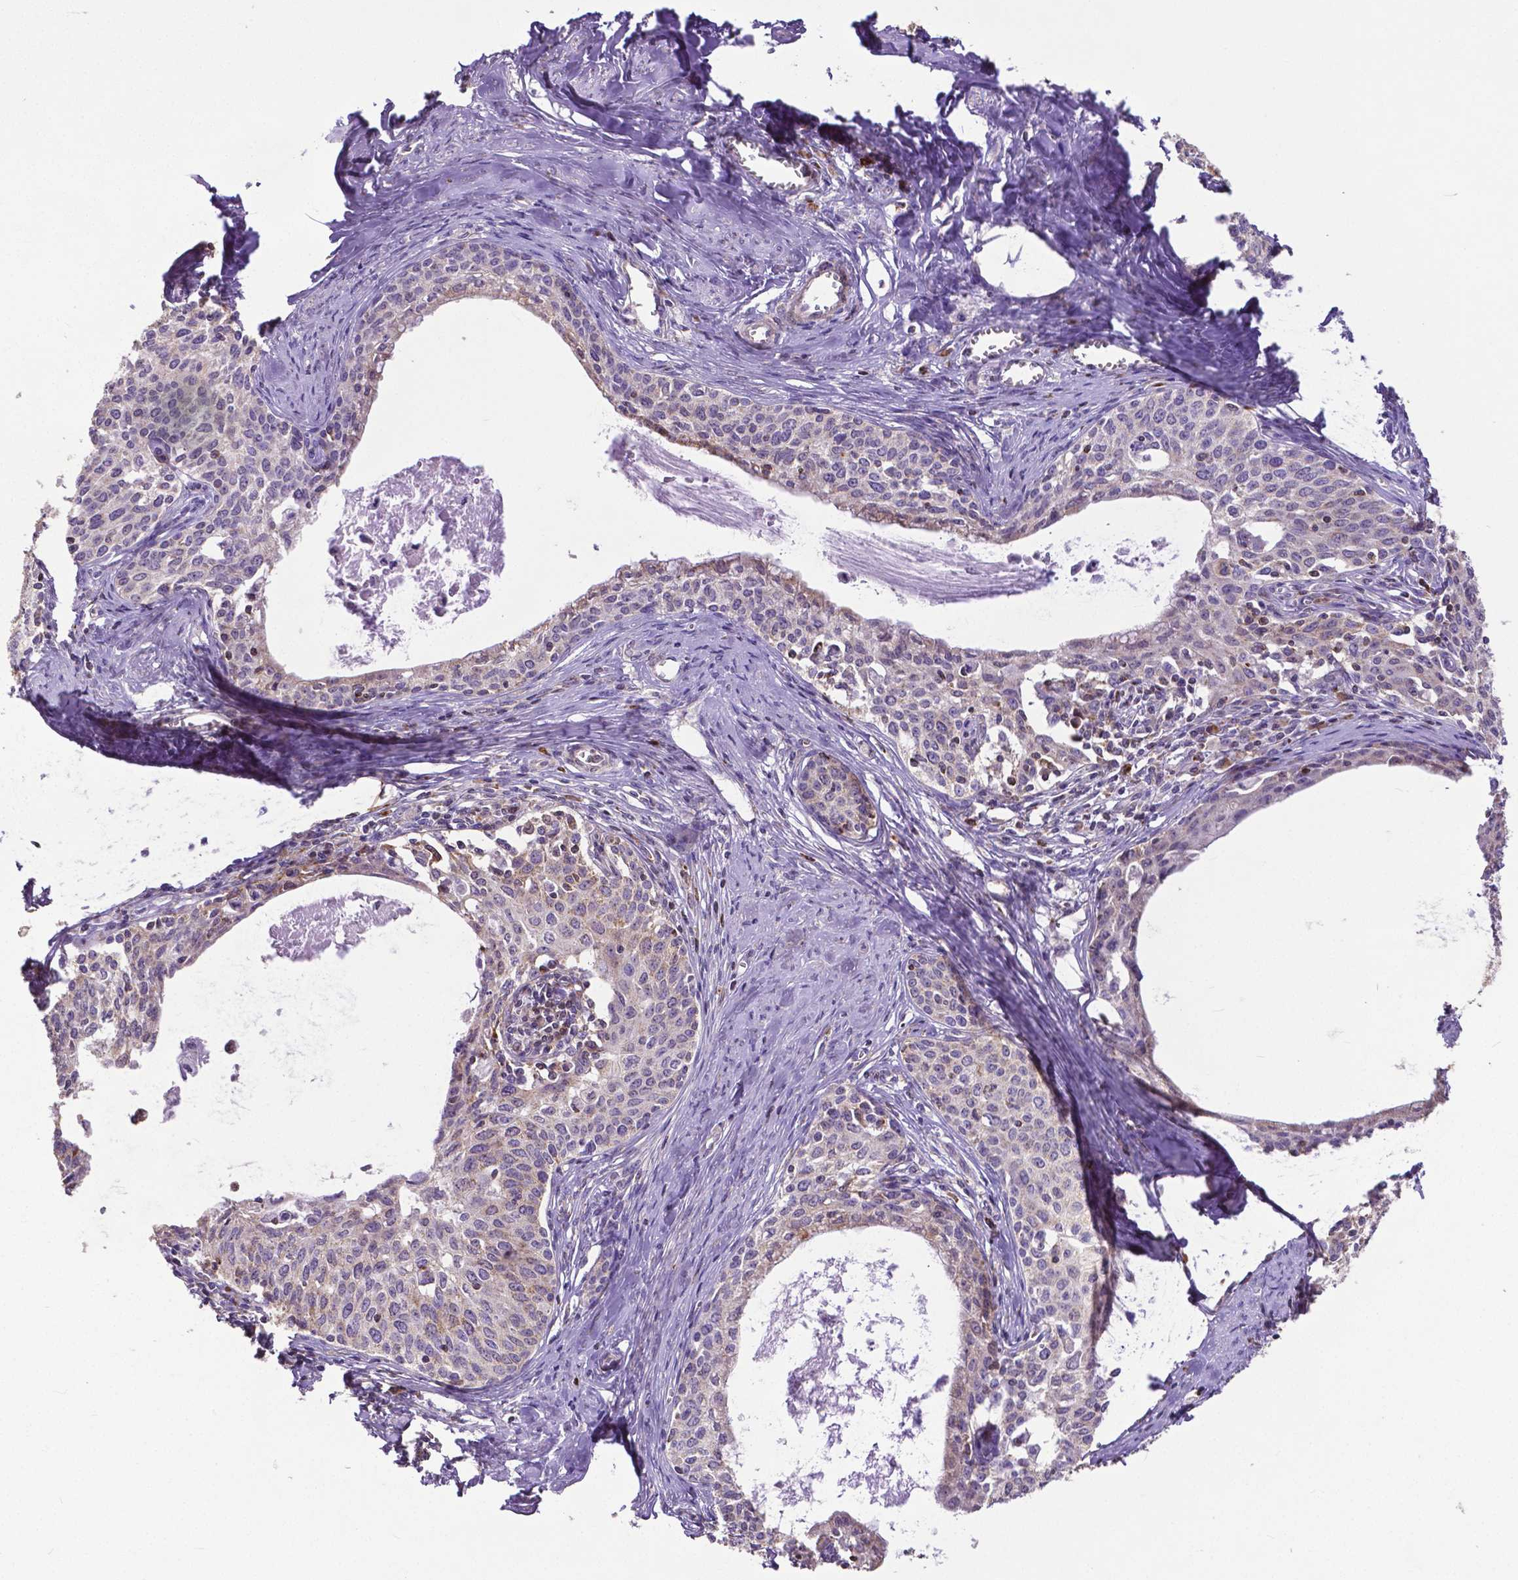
{"staining": {"intensity": "negative", "quantity": "none", "location": "none"}, "tissue": "cervical cancer", "cell_type": "Tumor cells", "image_type": "cancer", "snomed": [{"axis": "morphology", "description": "Squamous cell carcinoma, NOS"}, {"axis": "morphology", "description": "Adenocarcinoma, NOS"}, {"axis": "topography", "description": "Cervix"}], "caption": "A histopathology image of human squamous cell carcinoma (cervical) is negative for staining in tumor cells.", "gene": "MCL1", "patient": {"sex": "female", "age": 52}}